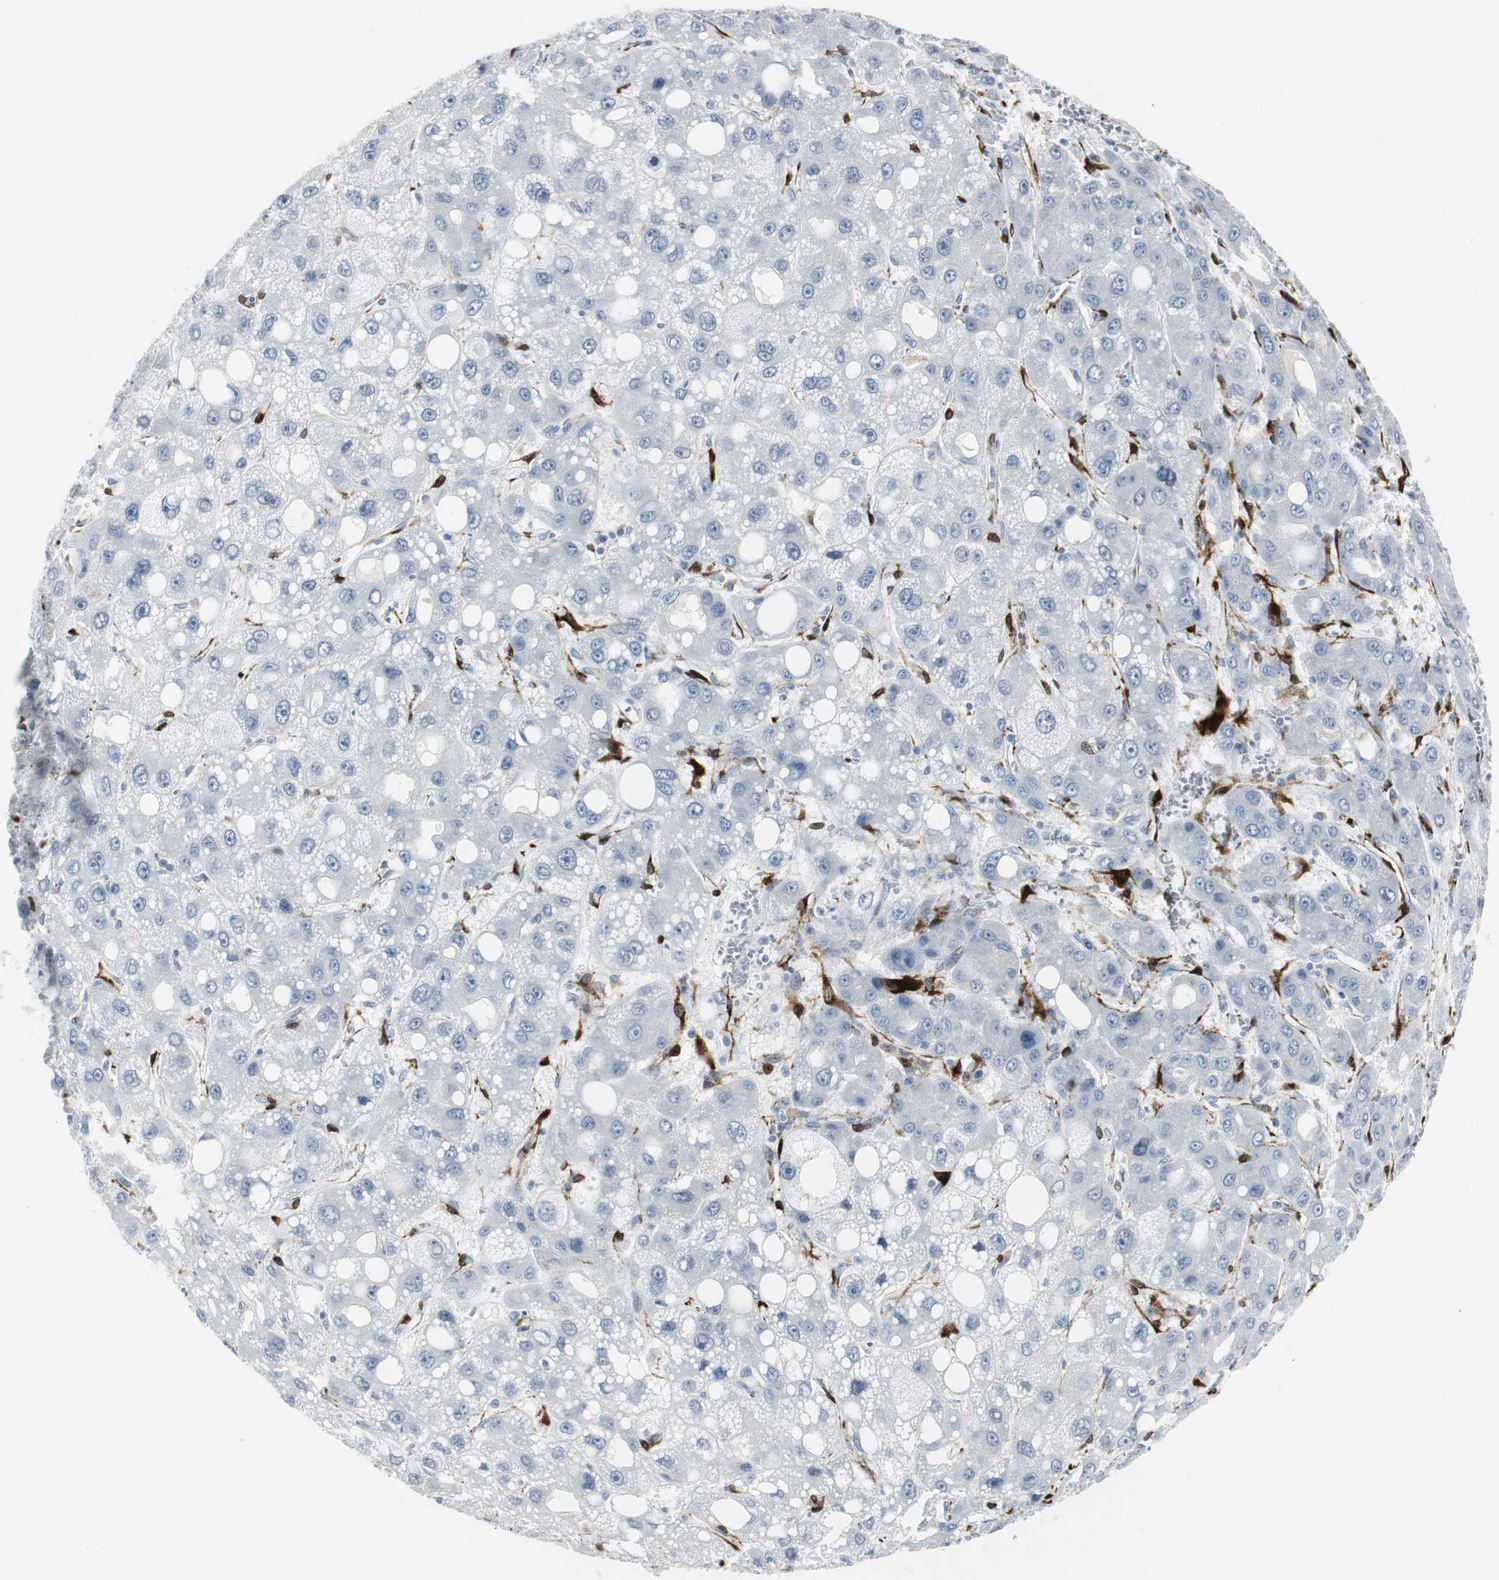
{"staining": {"intensity": "negative", "quantity": "none", "location": "none"}, "tissue": "liver cancer", "cell_type": "Tumor cells", "image_type": "cancer", "snomed": [{"axis": "morphology", "description": "Carcinoma, Hepatocellular, NOS"}, {"axis": "topography", "description": "Liver"}], "caption": "This is an IHC histopathology image of liver cancer. There is no positivity in tumor cells.", "gene": "PPP1R14A", "patient": {"sex": "male", "age": 55}}